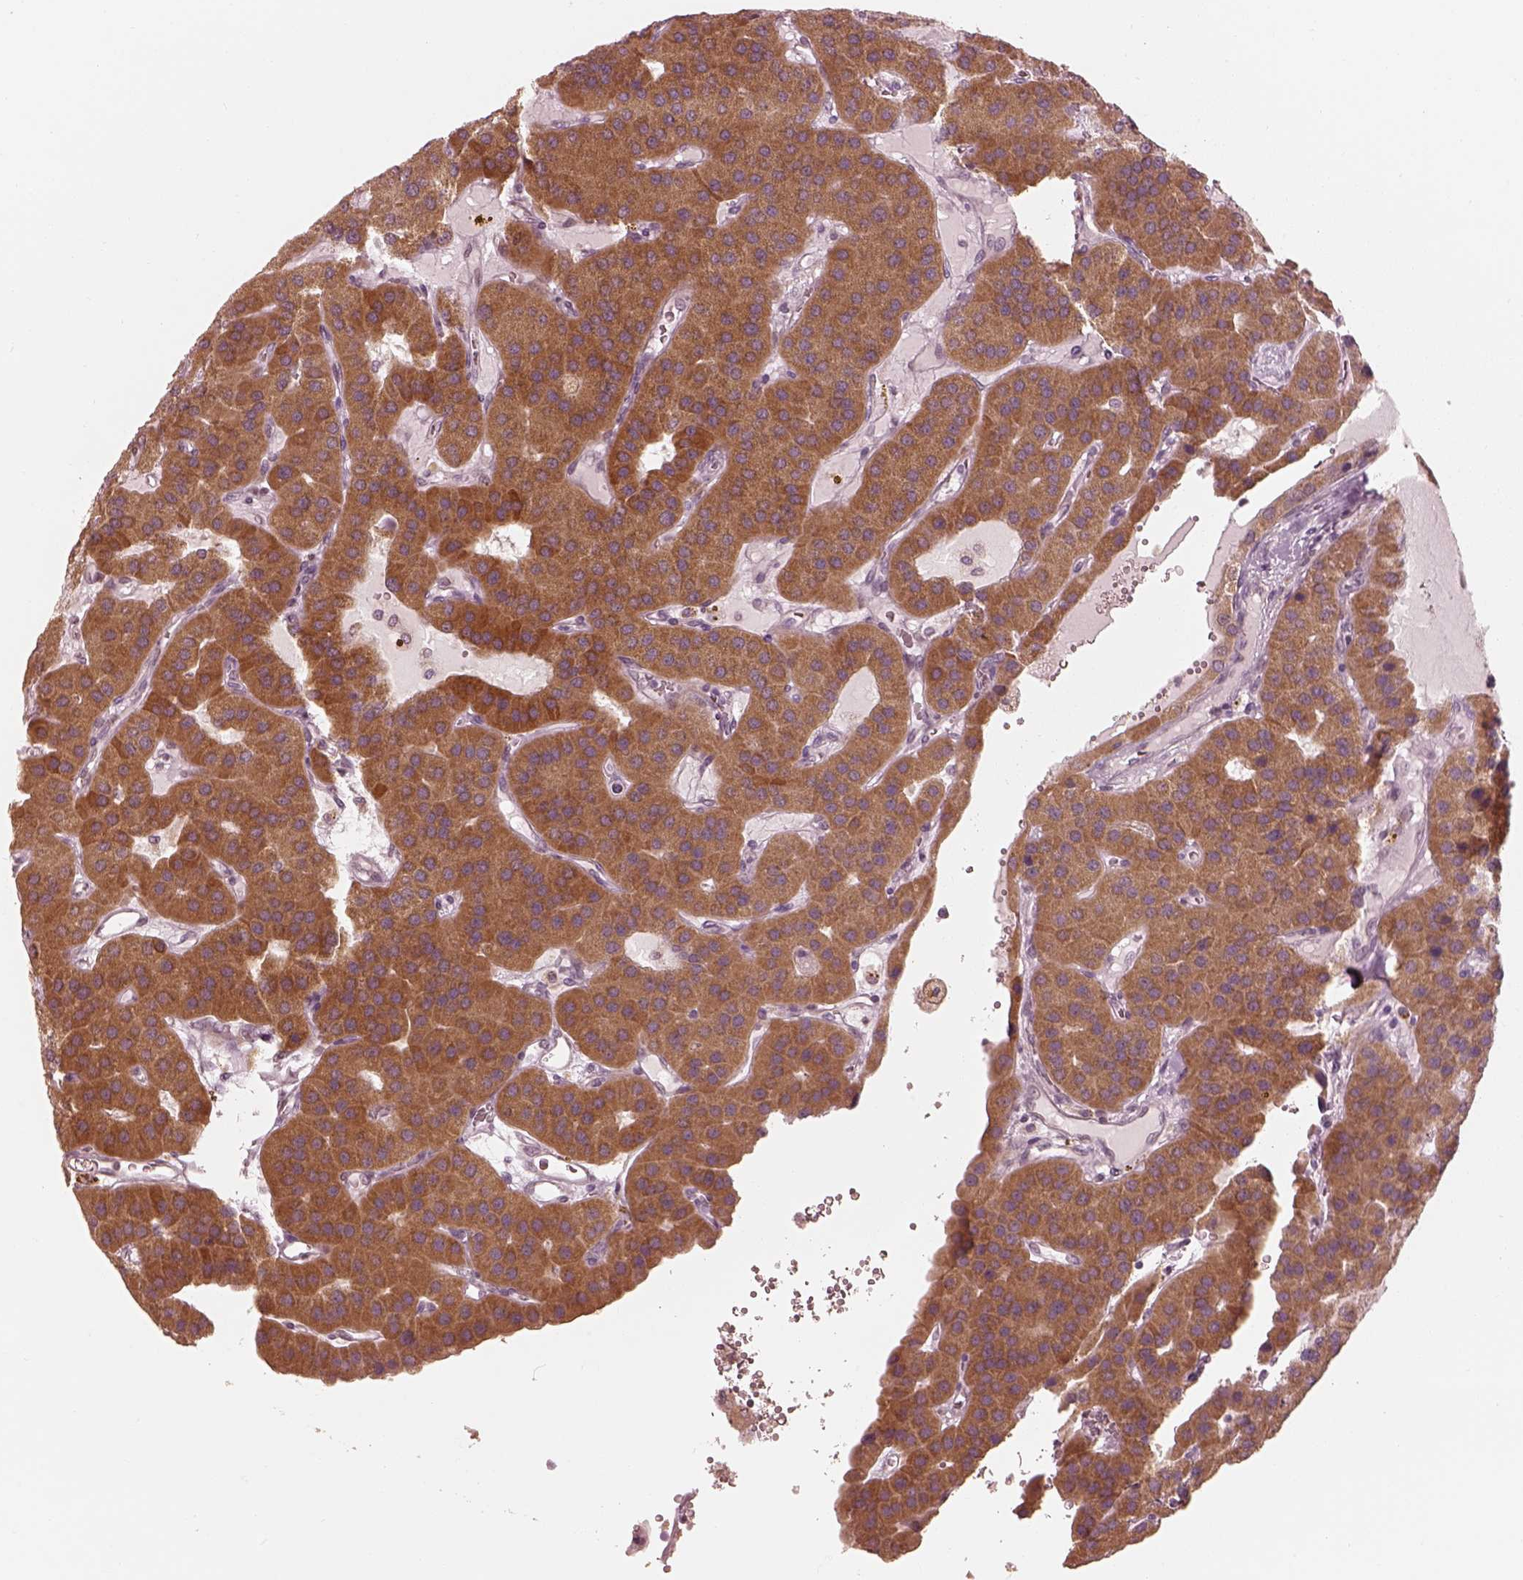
{"staining": {"intensity": "moderate", "quantity": ">75%", "location": "cytoplasmic/membranous"}, "tissue": "parathyroid gland", "cell_type": "Glandular cells", "image_type": "normal", "snomed": [{"axis": "morphology", "description": "Normal tissue, NOS"}, {"axis": "morphology", "description": "Adenoma, NOS"}, {"axis": "topography", "description": "Parathyroid gland"}], "caption": "Protein expression analysis of unremarkable human parathyroid gland reveals moderate cytoplasmic/membranous expression in approximately >75% of glandular cells.", "gene": "IQCB1", "patient": {"sex": "female", "age": 86}}